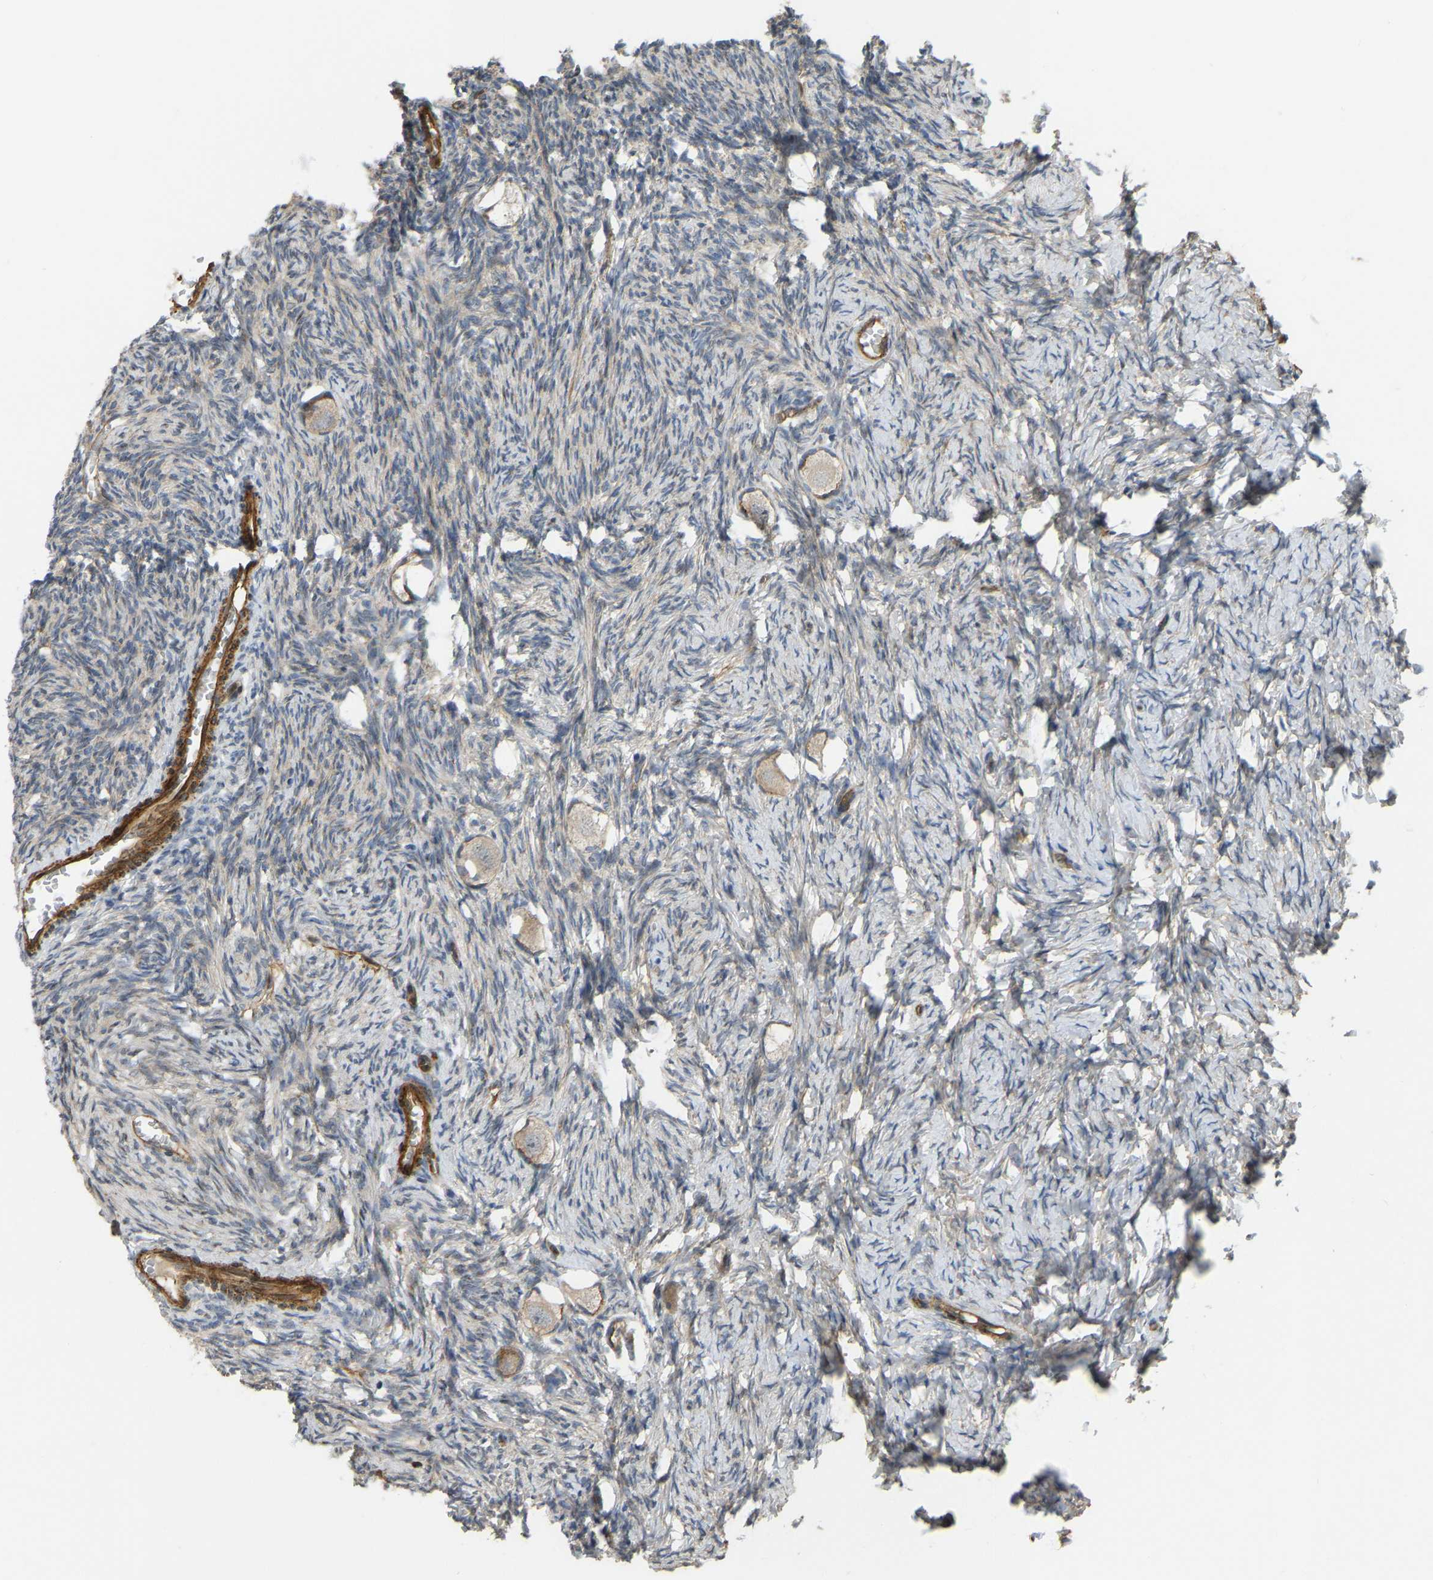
{"staining": {"intensity": "weak", "quantity": ">75%", "location": "cytoplasmic/membranous"}, "tissue": "ovary", "cell_type": "Follicle cells", "image_type": "normal", "snomed": [{"axis": "morphology", "description": "Normal tissue, NOS"}, {"axis": "topography", "description": "Ovary"}], "caption": "About >75% of follicle cells in normal human ovary reveal weak cytoplasmic/membranous protein expression as visualized by brown immunohistochemical staining.", "gene": "KIAA1671", "patient": {"sex": "female", "age": 27}}